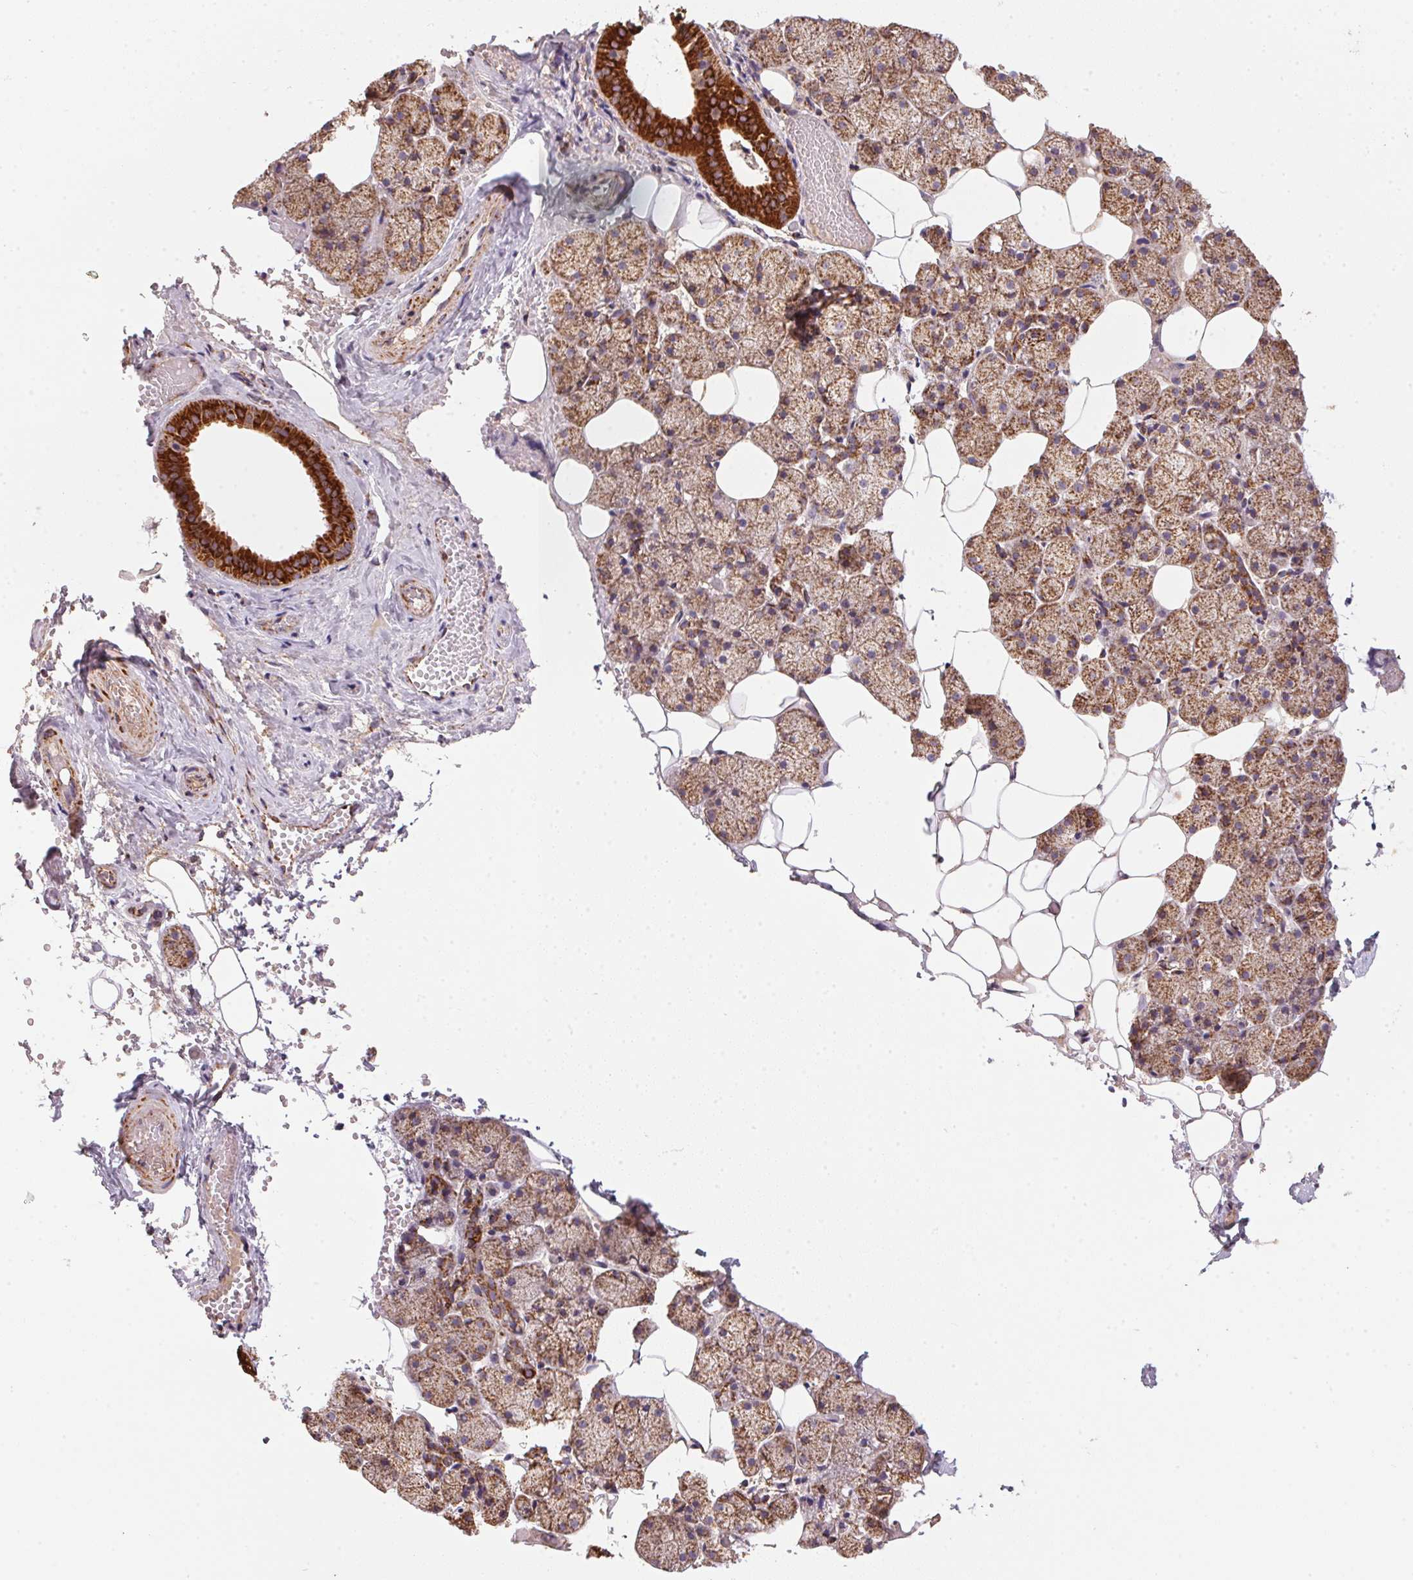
{"staining": {"intensity": "strong", "quantity": ">75%", "location": "cytoplasmic/membranous"}, "tissue": "salivary gland", "cell_type": "Glandular cells", "image_type": "normal", "snomed": [{"axis": "morphology", "description": "Normal tissue, NOS"}, {"axis": "topography", "description": "Salivary gland"}], "caption": "A histopathology image of human salivary gland stained for a protein demonstrates strong cytoplasmic/membranous brown staining in glandular cells.", "gene": "NDUFS2", "patient": {"sex": "male", "age": 38}}